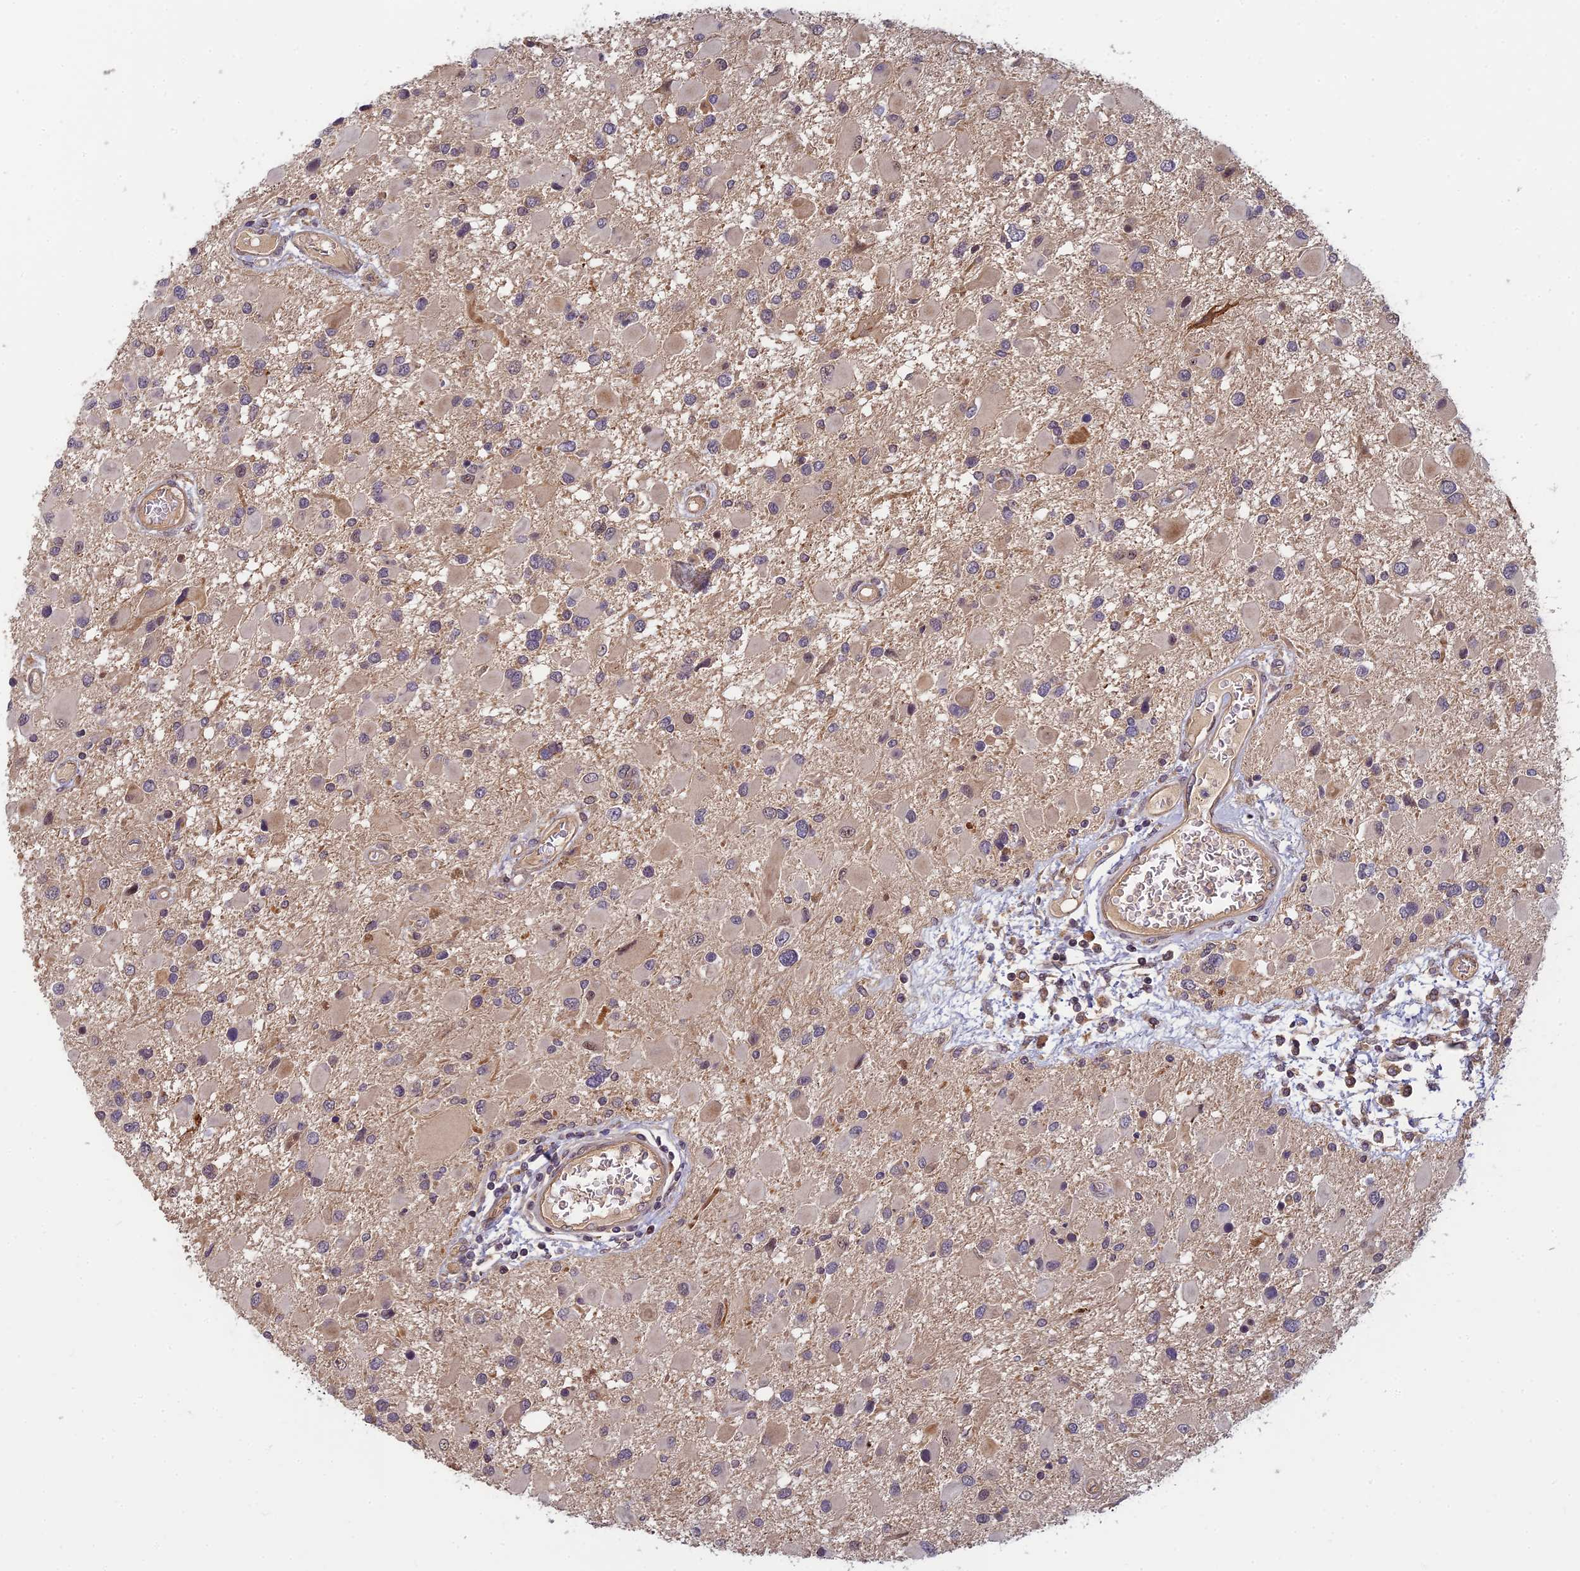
{"staining": {"intensity": "negative", "quantity": "none", "location": "none"}, "tissue": "glioma", "cell_type": "Tumor cells", "image_type": "cancer", "snomed": [{"axis": "morphology", "description": "Glioma, malignant, High grade"}, {"axis": "topography", "description": "Brain"}], "caption": "The immunohistochemistry histopathology image has no significant expression in tumor cells of glioma tissue.", "gene": "PIKFYVE", "patient": {"sex": "male", "age": 53}}